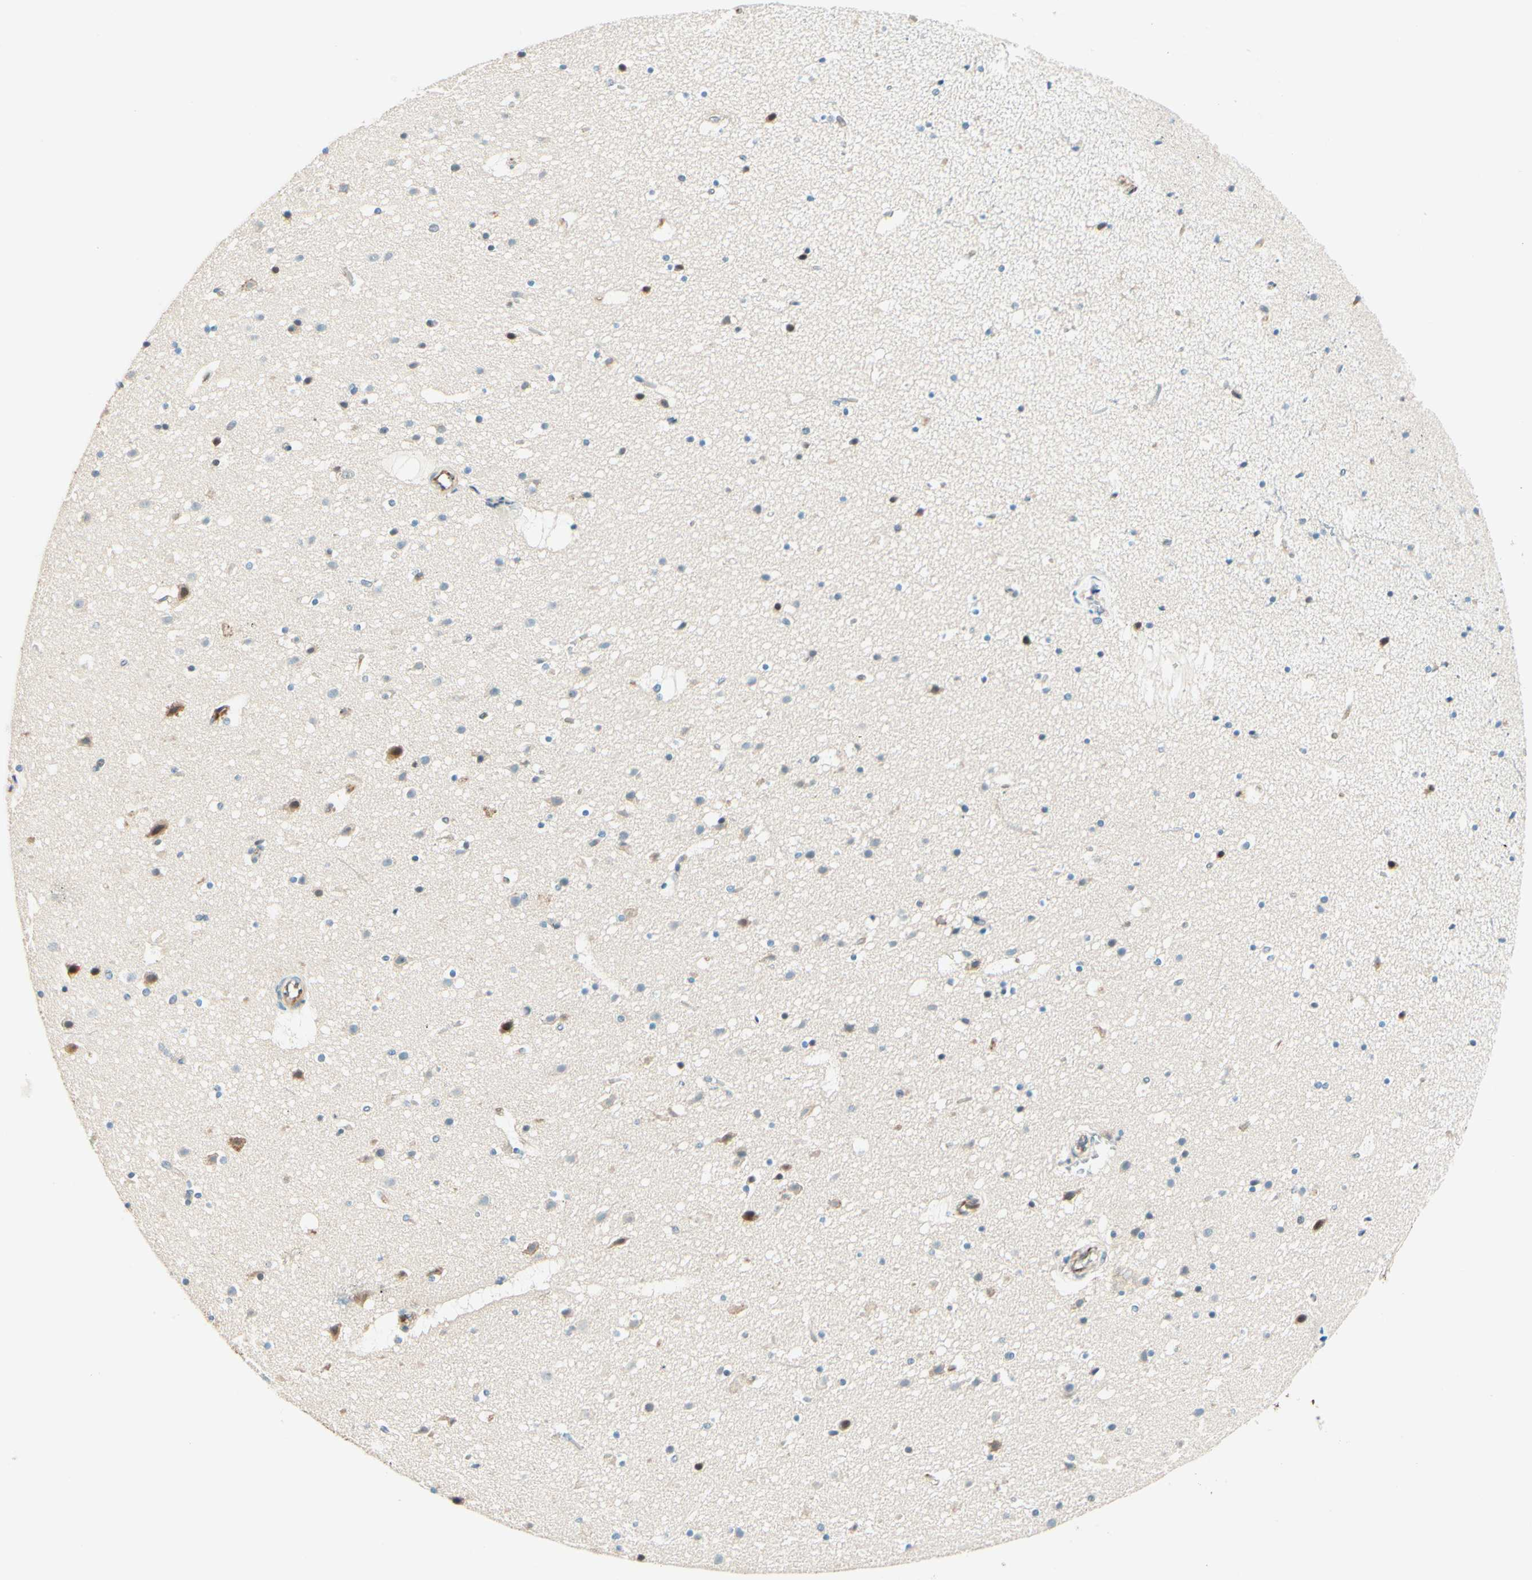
{"staining": {"intensity": "moderate", "quantity": "25%-75%", "location": "cytoplasmic/membranous"}, "tissue": "cerebral cortex", "cell_type": "Endothelial cells", "image_type": "normal", "snomed": [{"axis": "morphology", "description": "Normal tissue, NOS"}, {"axis": "topography", "description": "Cerebral cortex"}], "caption": "Cerebral cortex stained with DAB IHC exhibits medium levels of moderate cytoplasmic/membranous staining in approximately 25%-75% of endothelial cells.", "gene": "TAOK2", "patient": {"sex": "male", "age": 45}}